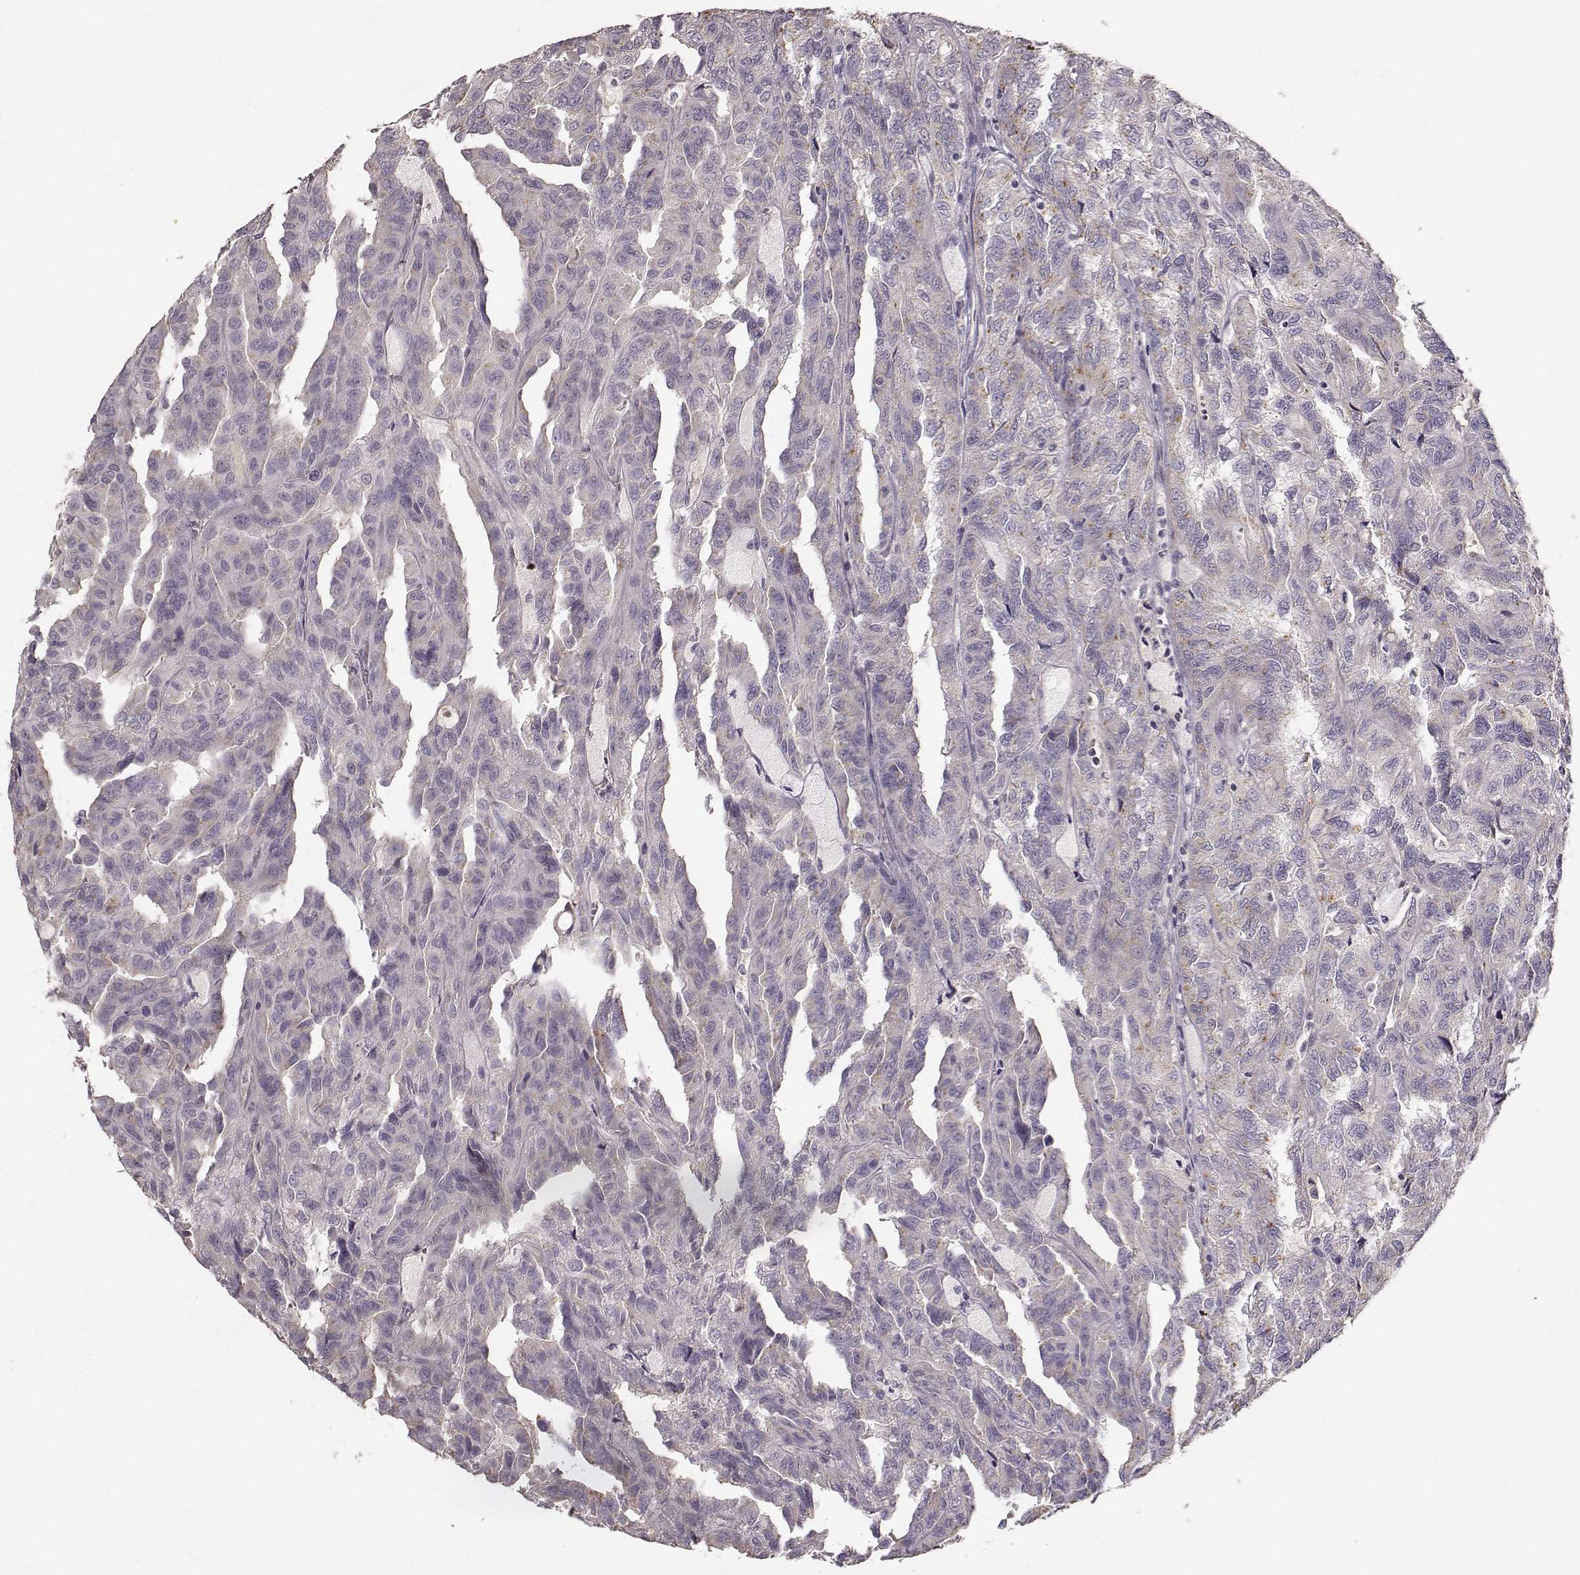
{"staining": {"intensity": "weak", "quantity": "<25%", "location": "cytoplasmic/membranous"}, "tissue": "renal cancer", "cell_type": "Tumor cells", "image_type": "cancer", "snomed": [{"axis": "morphology", "description": "Adenocarcinoma, NOS"}, {"axis": "topography", "description": "Kidney"}], "caption": "Immunohistochemistry histopathology image of neoplastic tissue: adenocarcinoma (renal) stained with DAB (3,3'-diaminobenzidine) displays no significant protein staining in tumor cells.", "gene": "YJEFN3", "patient": {"sex": "male", "age": 79}}